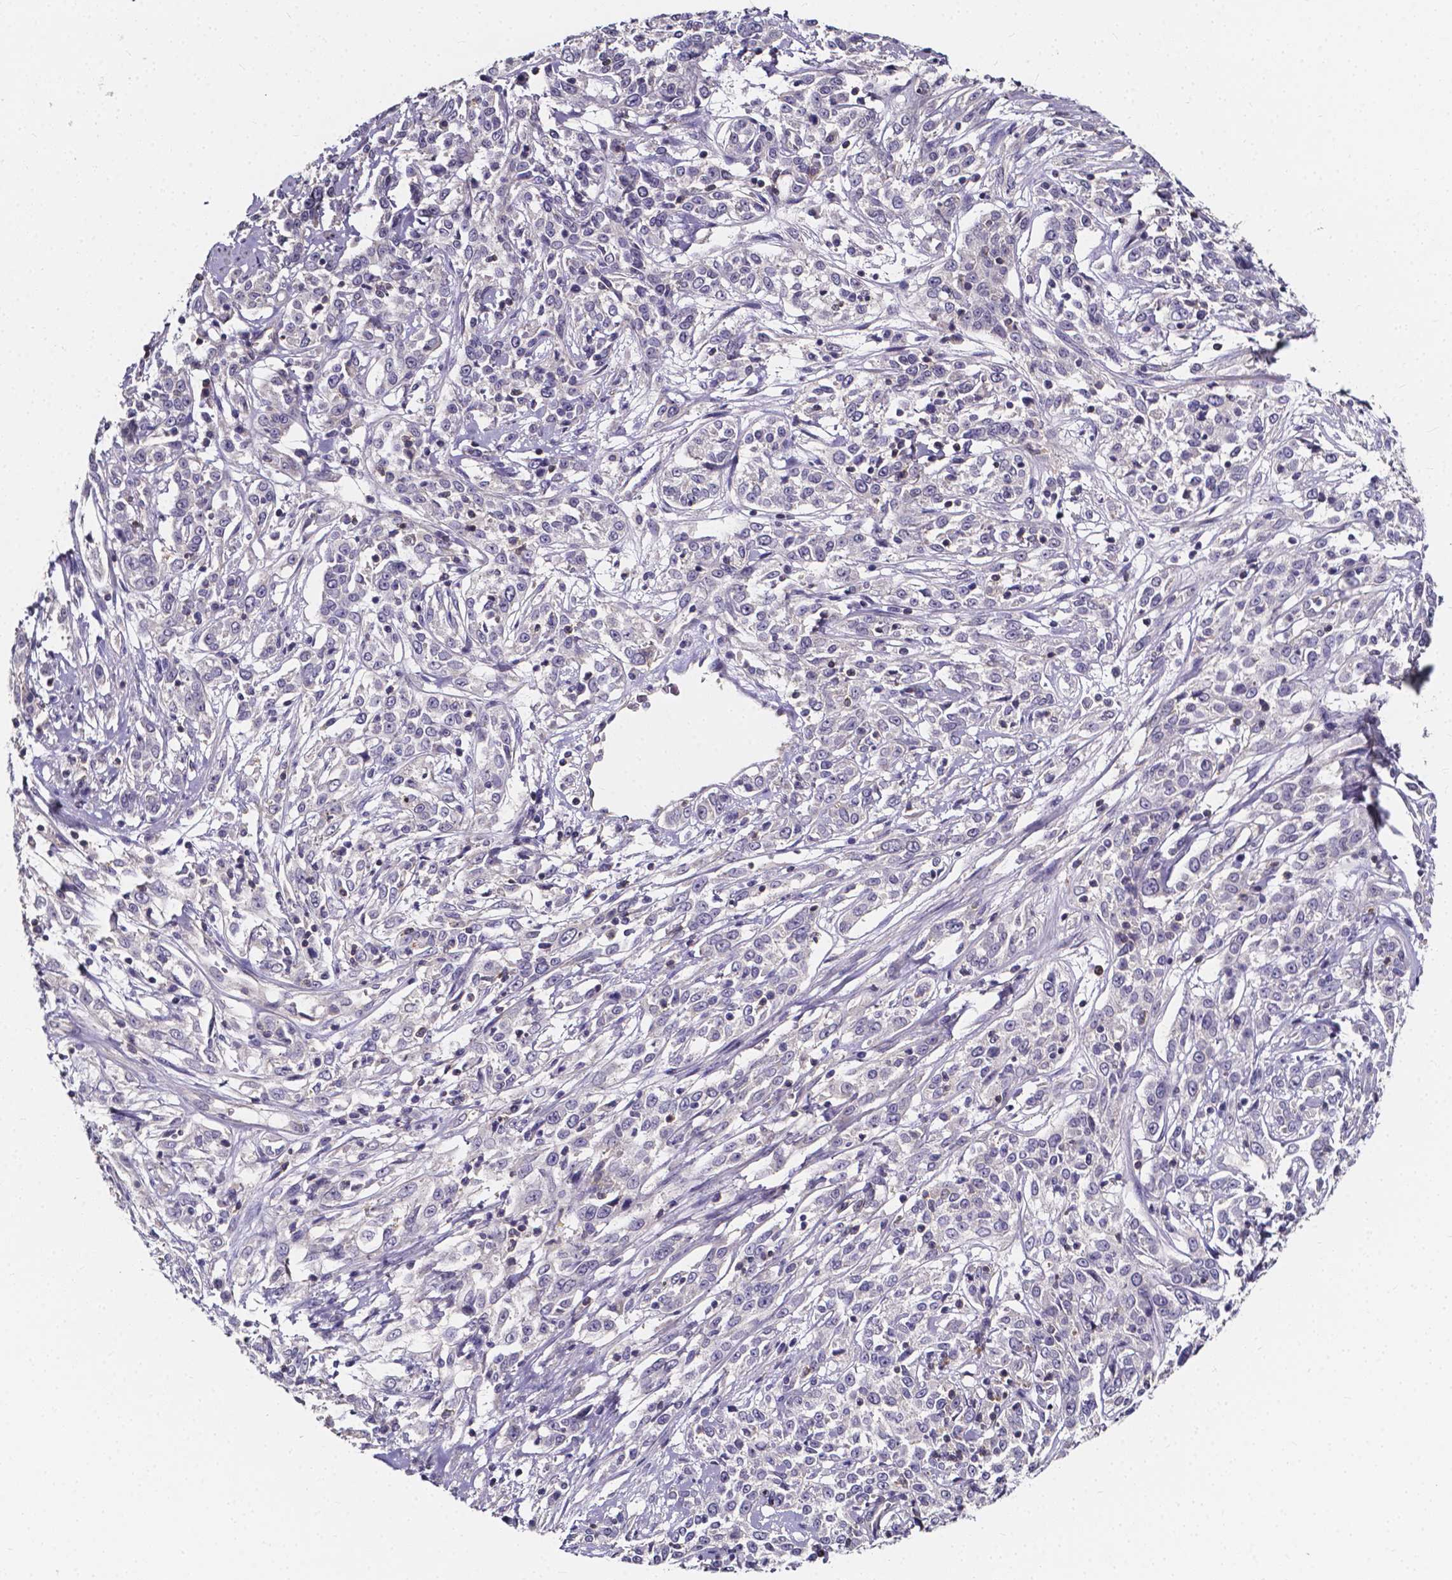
{"staining": {"intensity": "negative", "quantity": "none", "location": "none"}, "tissue": "cervical cancer", "cell_type": "Tumor cells", "image_type": "cancer", "snomed": [{"axis": "morphology", "description": "Adenocarcinoma, NOS"}, {"axis": "topography", "description": "Cervix"}], "caption": "An immunohistochemistry (IHC) micrograph of adenocarcinoma (cervical) is shown. There is no staining in tumor cells of adenocarcinoma (cervical). (Stains: DAB immunohistochemistry (IHC) with hematoxylin counter stain, Microscopy: brightfield microscopy at high magnification).", "gene": "THEMIS", "patient": {"sex": "female", "age": 40}}